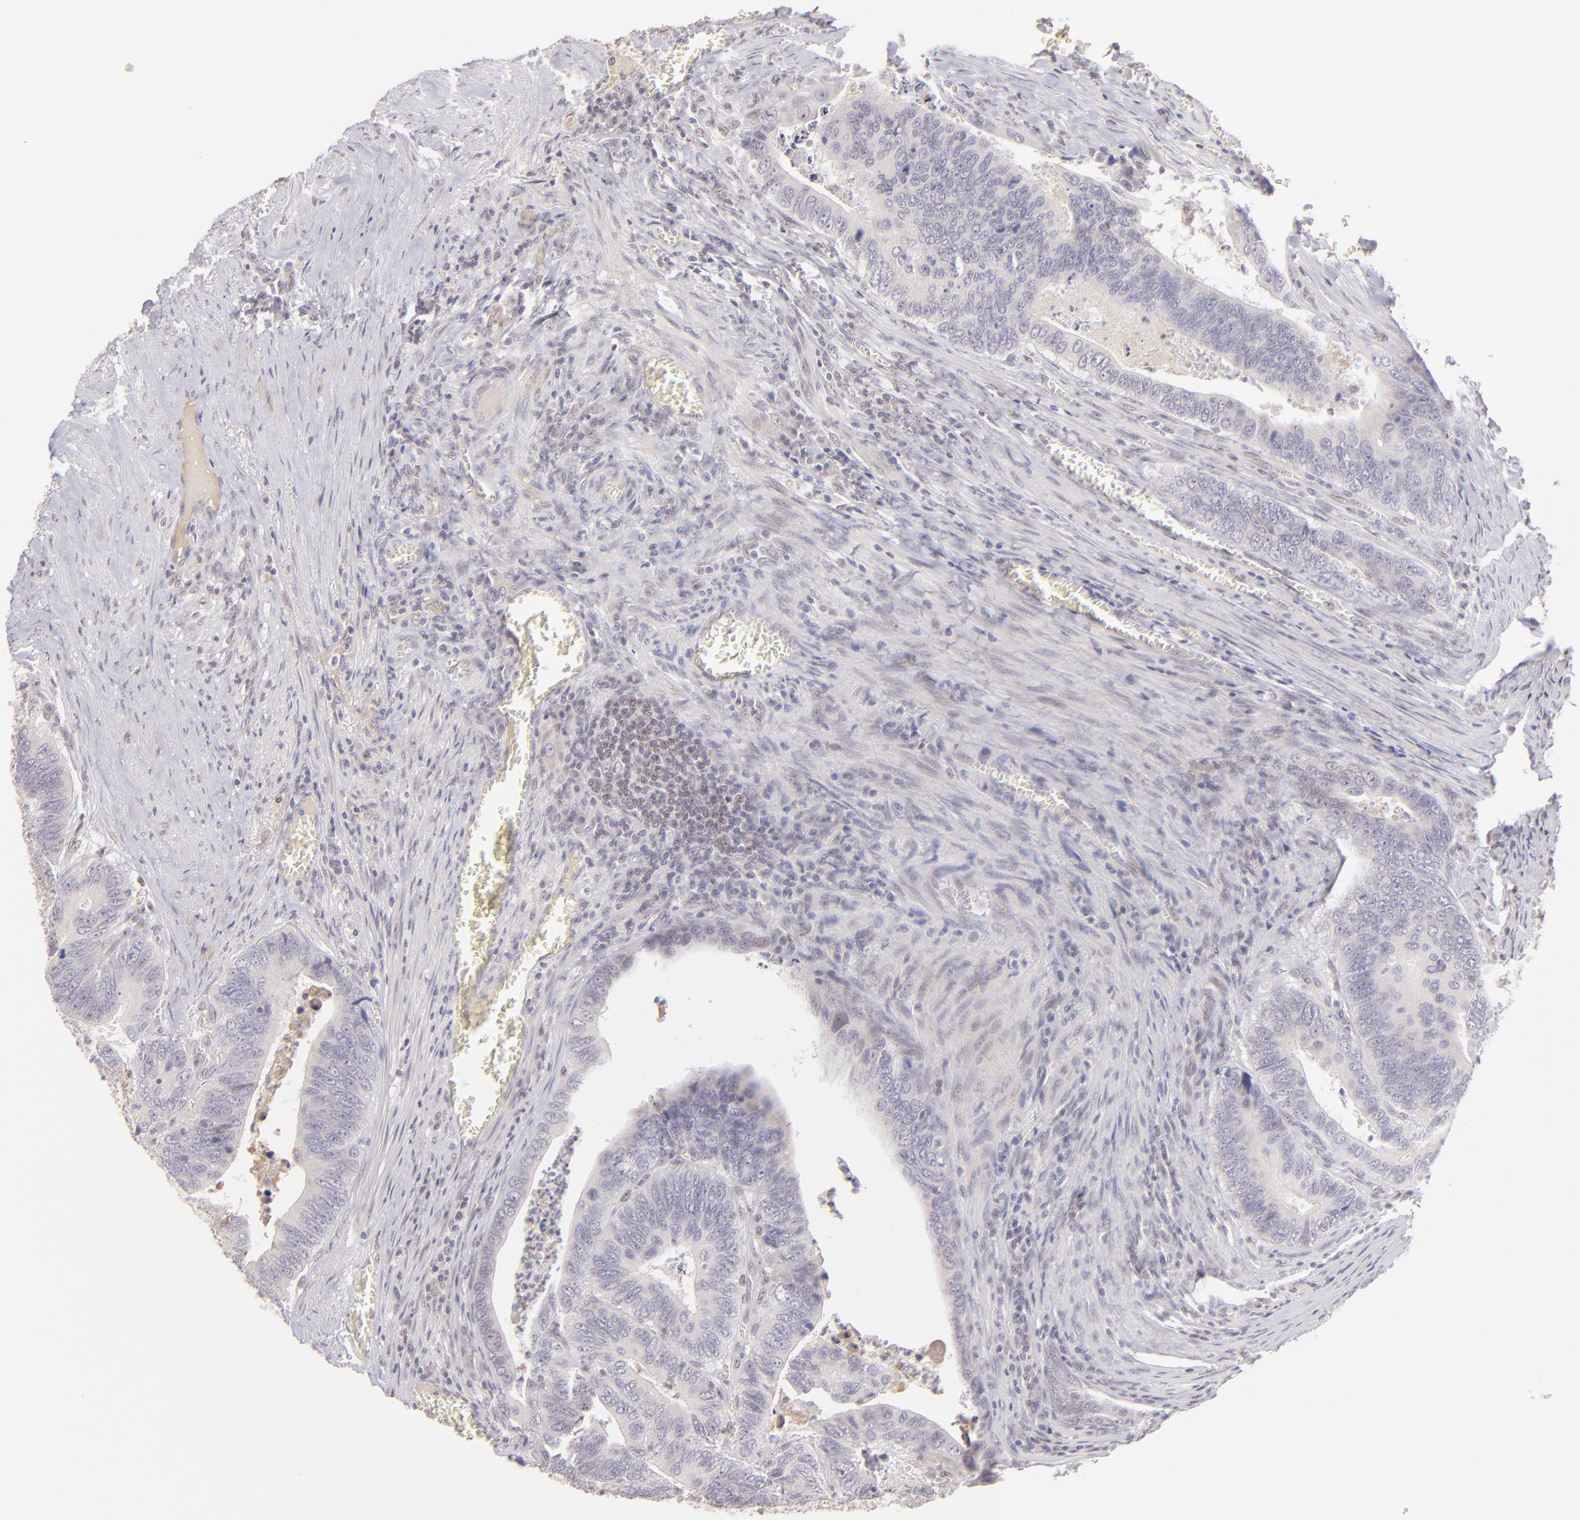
{"staining": {"intensity": "negative", "quantity": "none", "location": "none"}, "tissue": "colorectal cancer", "cell_type": "Tumor cells", "image_type": "cancer", "snomed": [{"axis": "morphology", "description": "Adenocarcinoma, NOS"}, {"axis": "topography", "description": "Colon"}], "caption": "This is an IHC histopathology image of colorectal cancer. There is no positivity in tumor cells.", "gene": "MAGEA1", "patient": {"sex": "male", "age": 72}}